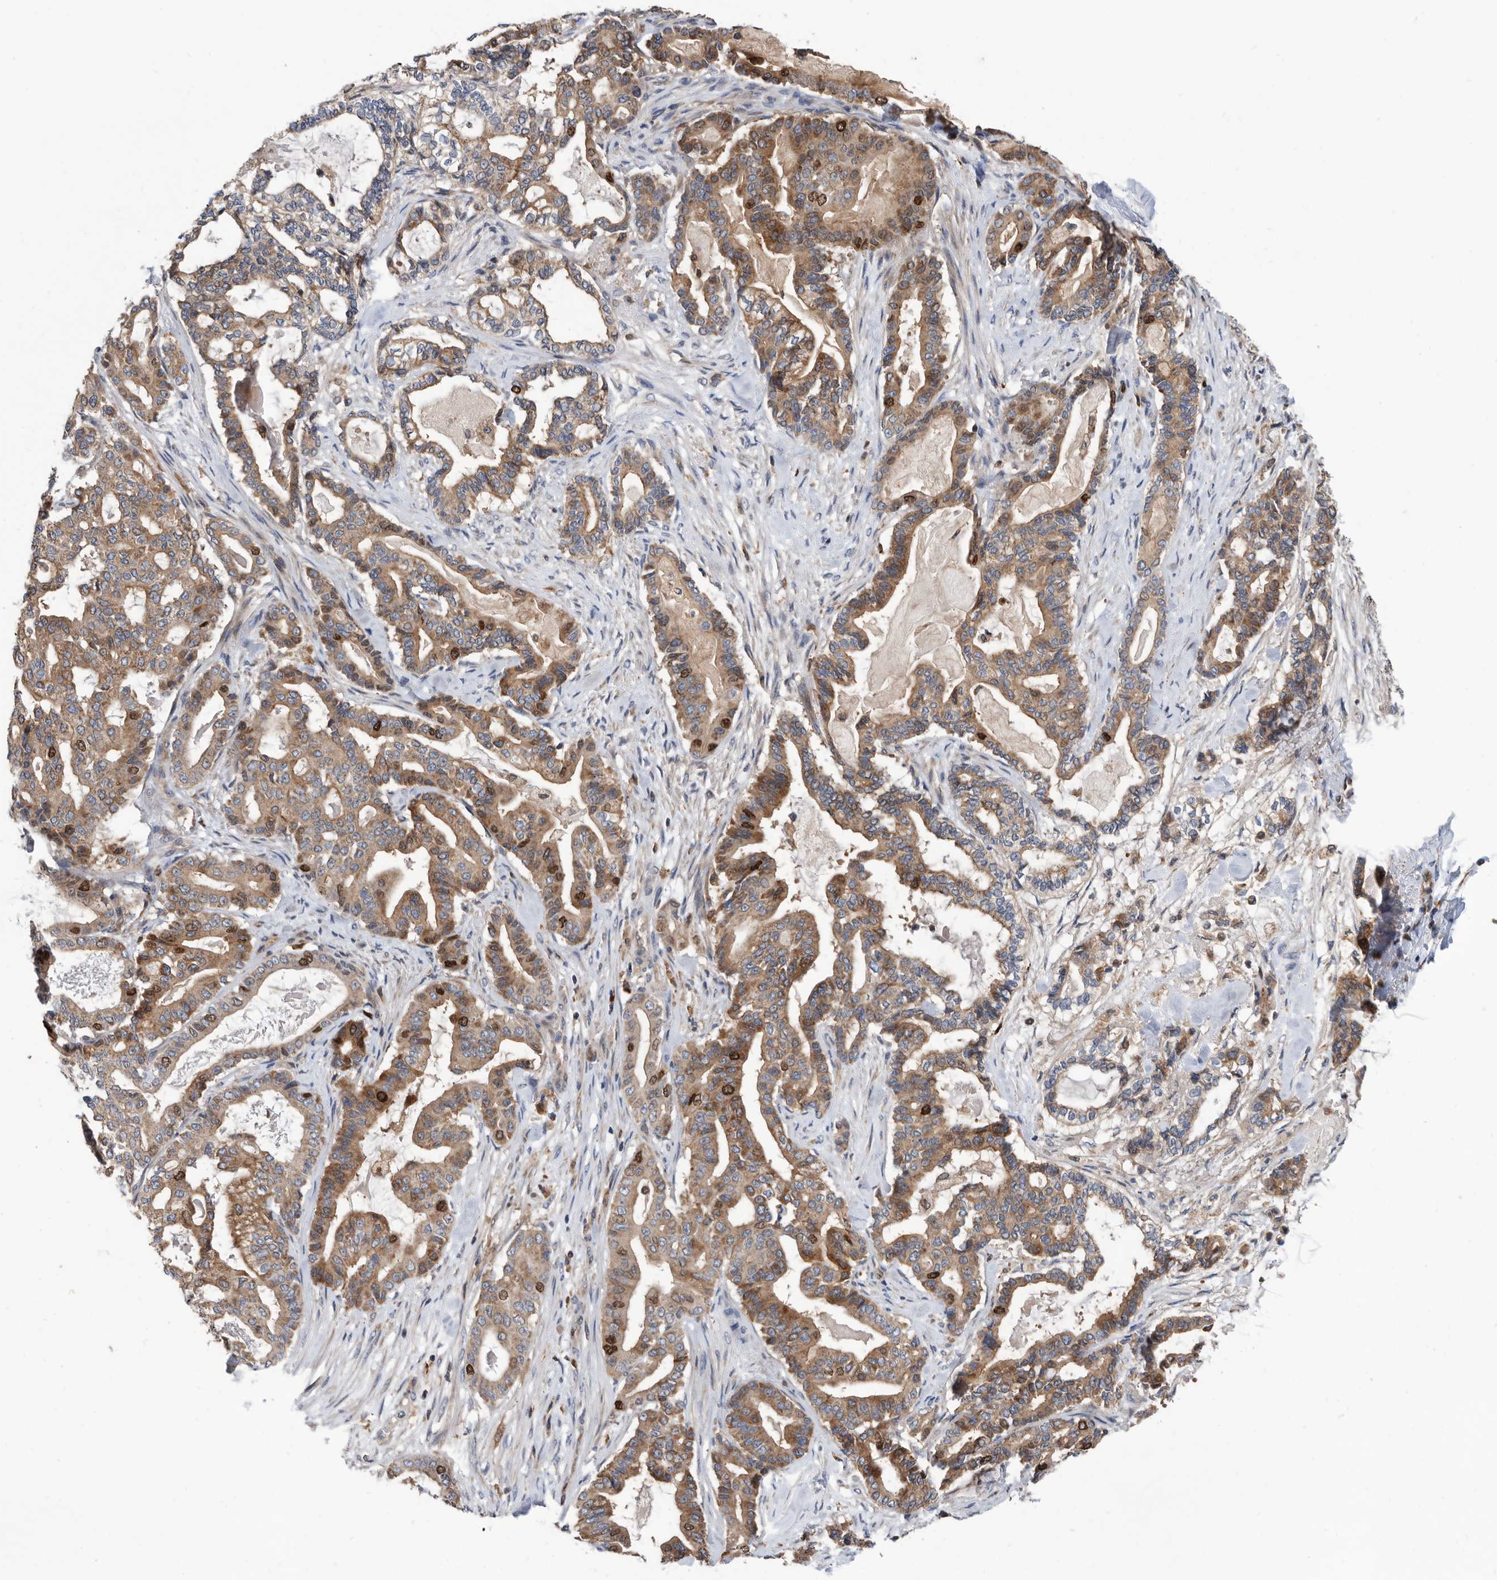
{"staining": {"intensity": "moderate", "quantity": ">75%", "location": "cytoplasmic/membranous,nuclear"}, "tissue": "pancreatic cancer", "cell_type": "Tumor cells", "image_type": "cancer", "snomed": [{"axis": "morphology", "description": "Adenocarcinoma, NOS"}, {"axis": "topography", "description": "Pancreas"}], "caption": "Immunohistochemical staining of human adenocarcinoma (pancreatic) displays moderate cytoplasmic/membranous and nuclear protein expression in about >75% of tumor cells.", "gene": "ATAD2", "patient": {"sex": "male", "age": 63}}